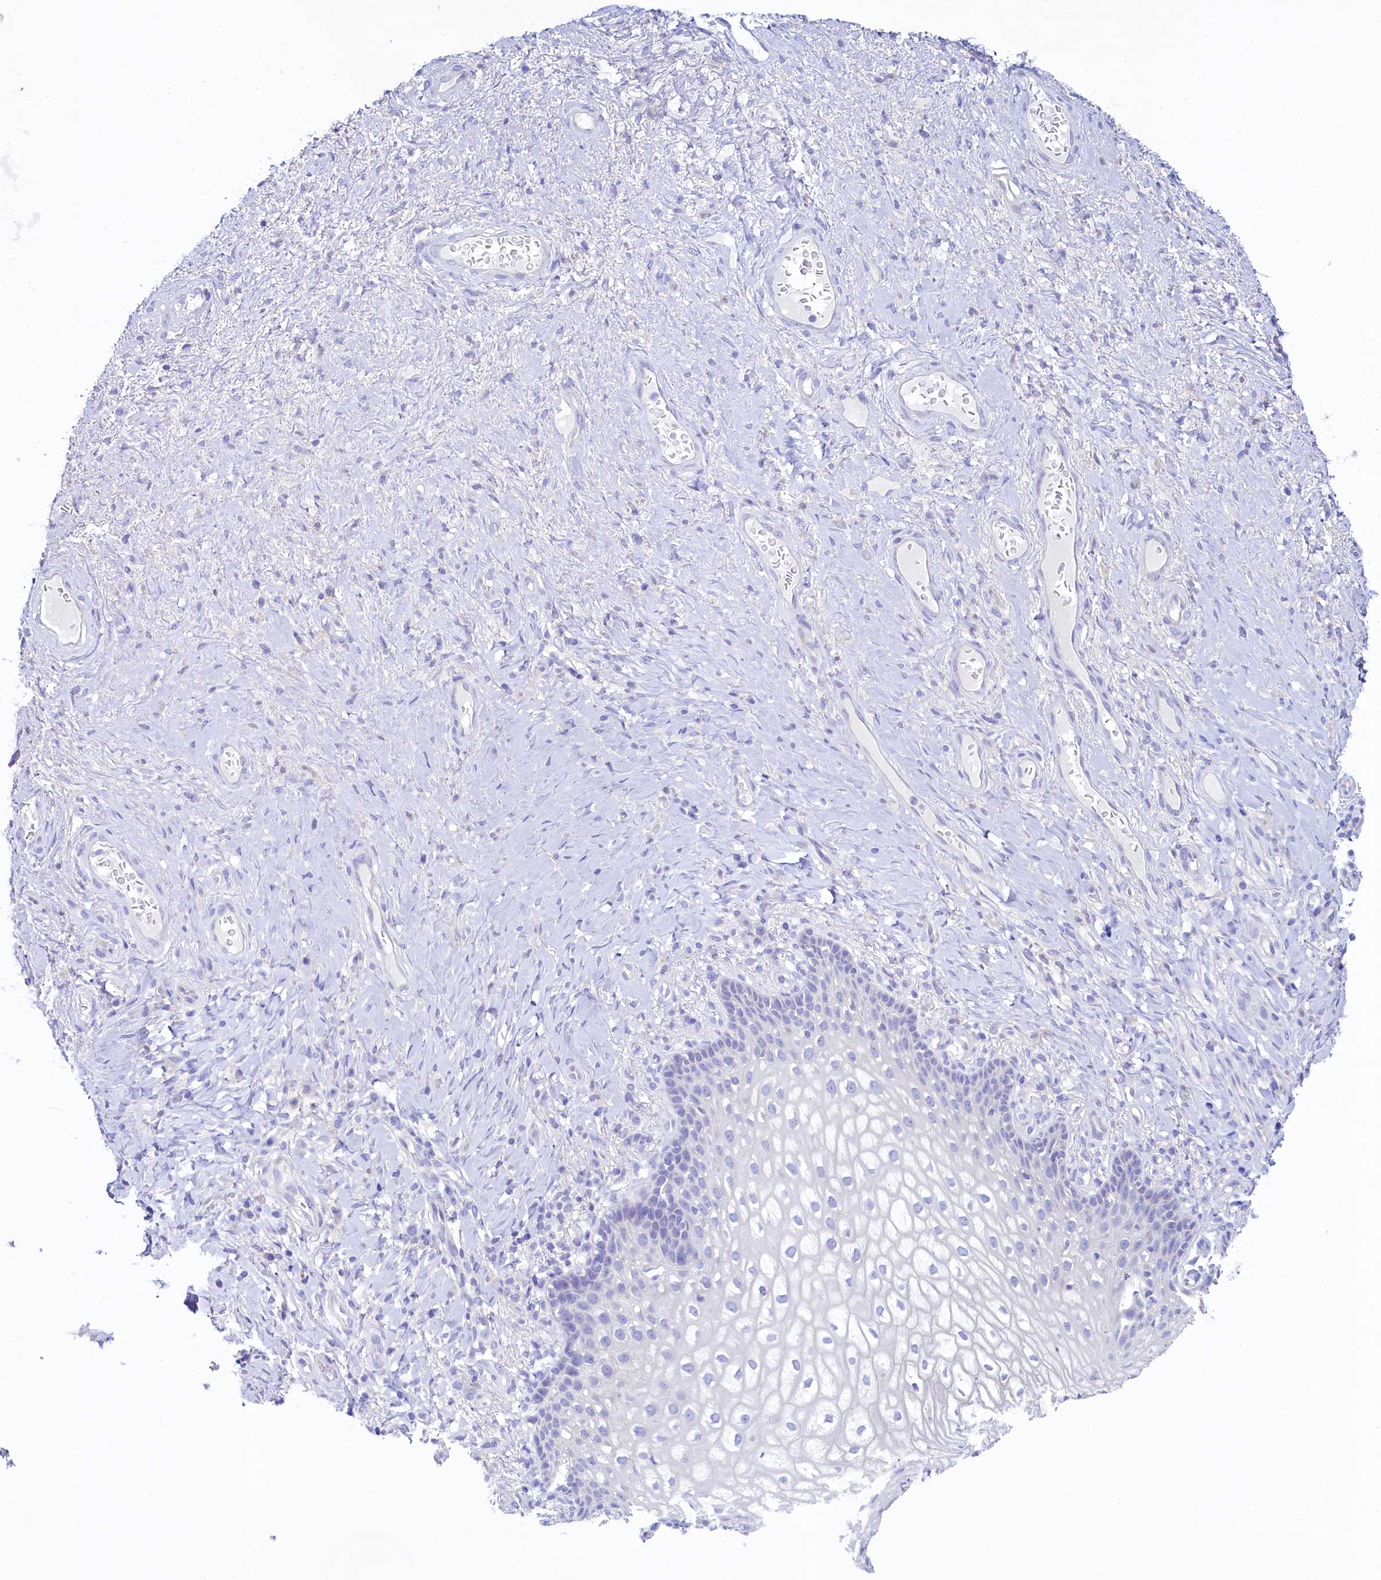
{"staining": {"intensity": "negative", "quantity": "none", "location": "none"}, "tissue": "vagina", "cell_type": "Squamous epithelial cells", "image_type": "normal", "snomed": [{"axis": "morphology", "description": "Normal tissue, NOS"}, {"axis": "topography", "description": "Vagina"}], "caption": "Squamous epithelial cells are negative for protein expression in unremarkable human vagina. (Brightfield microscopy of DAB immunohistochemistry at high magnification).", "gene": "KRBOX5", "patient": {"sex": "female", "age": 60}}